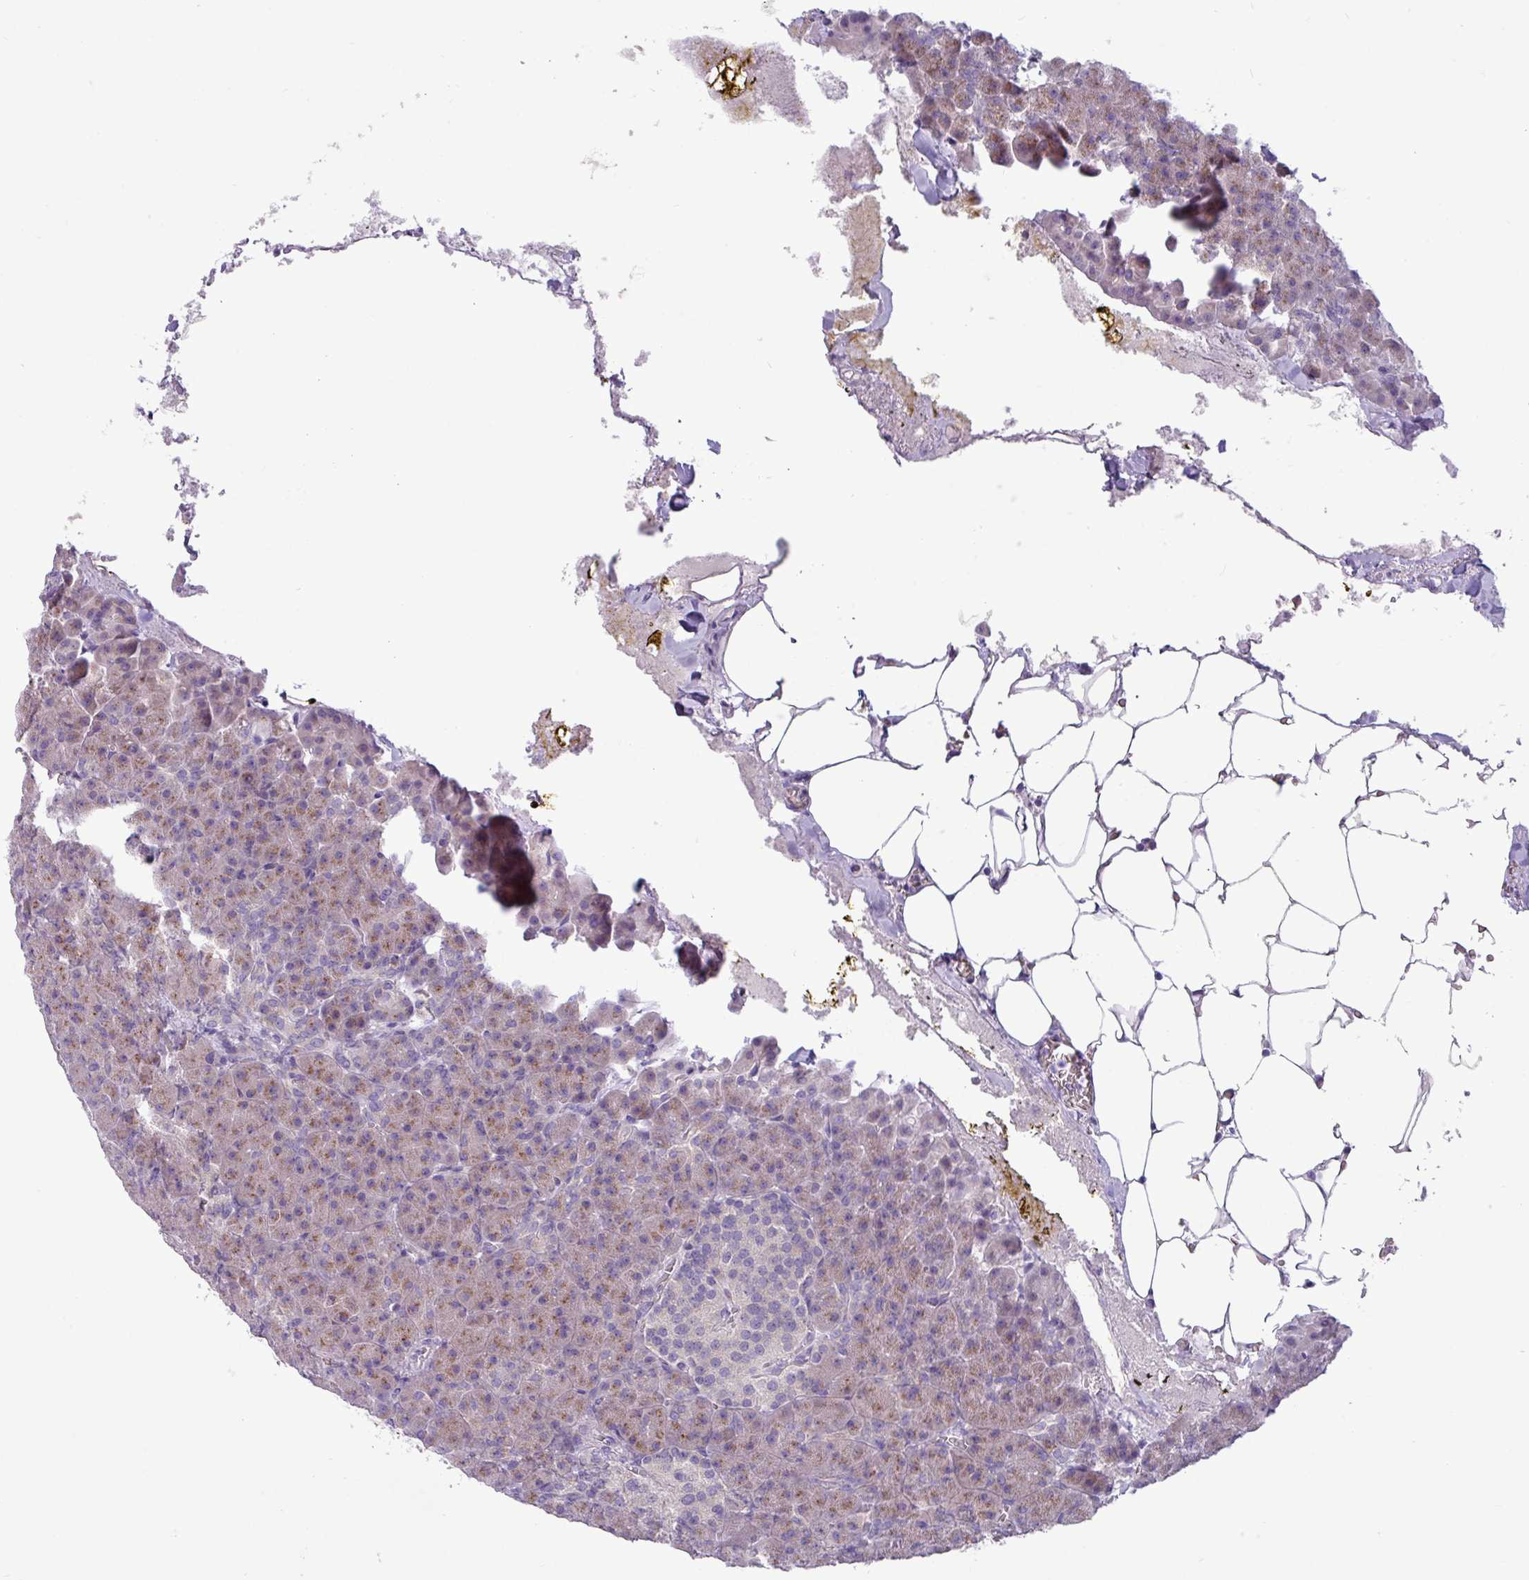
{"staining": {"intensity": "moderate", "quantity": ">75%", "location": "cytoplasmic/membranous"}, "tissue": "pancreas", "cell_type": "Exocrine glandular cells", "image_type": "normal", "snomed": [{"axis": "morphology", "description": "Normal tissue, NOS"}, {"axis": "topography", "description": "Pancreas"}], "caption": "Immunohistochemical staining of unremarkable human pancreas reveals medium levels of moderate cytoplasmic/membranous positivity in approximately >75% of exocrine glandular cells.", "gene": "STIMATE", "patient": {"sex": "female", "age": 74}}